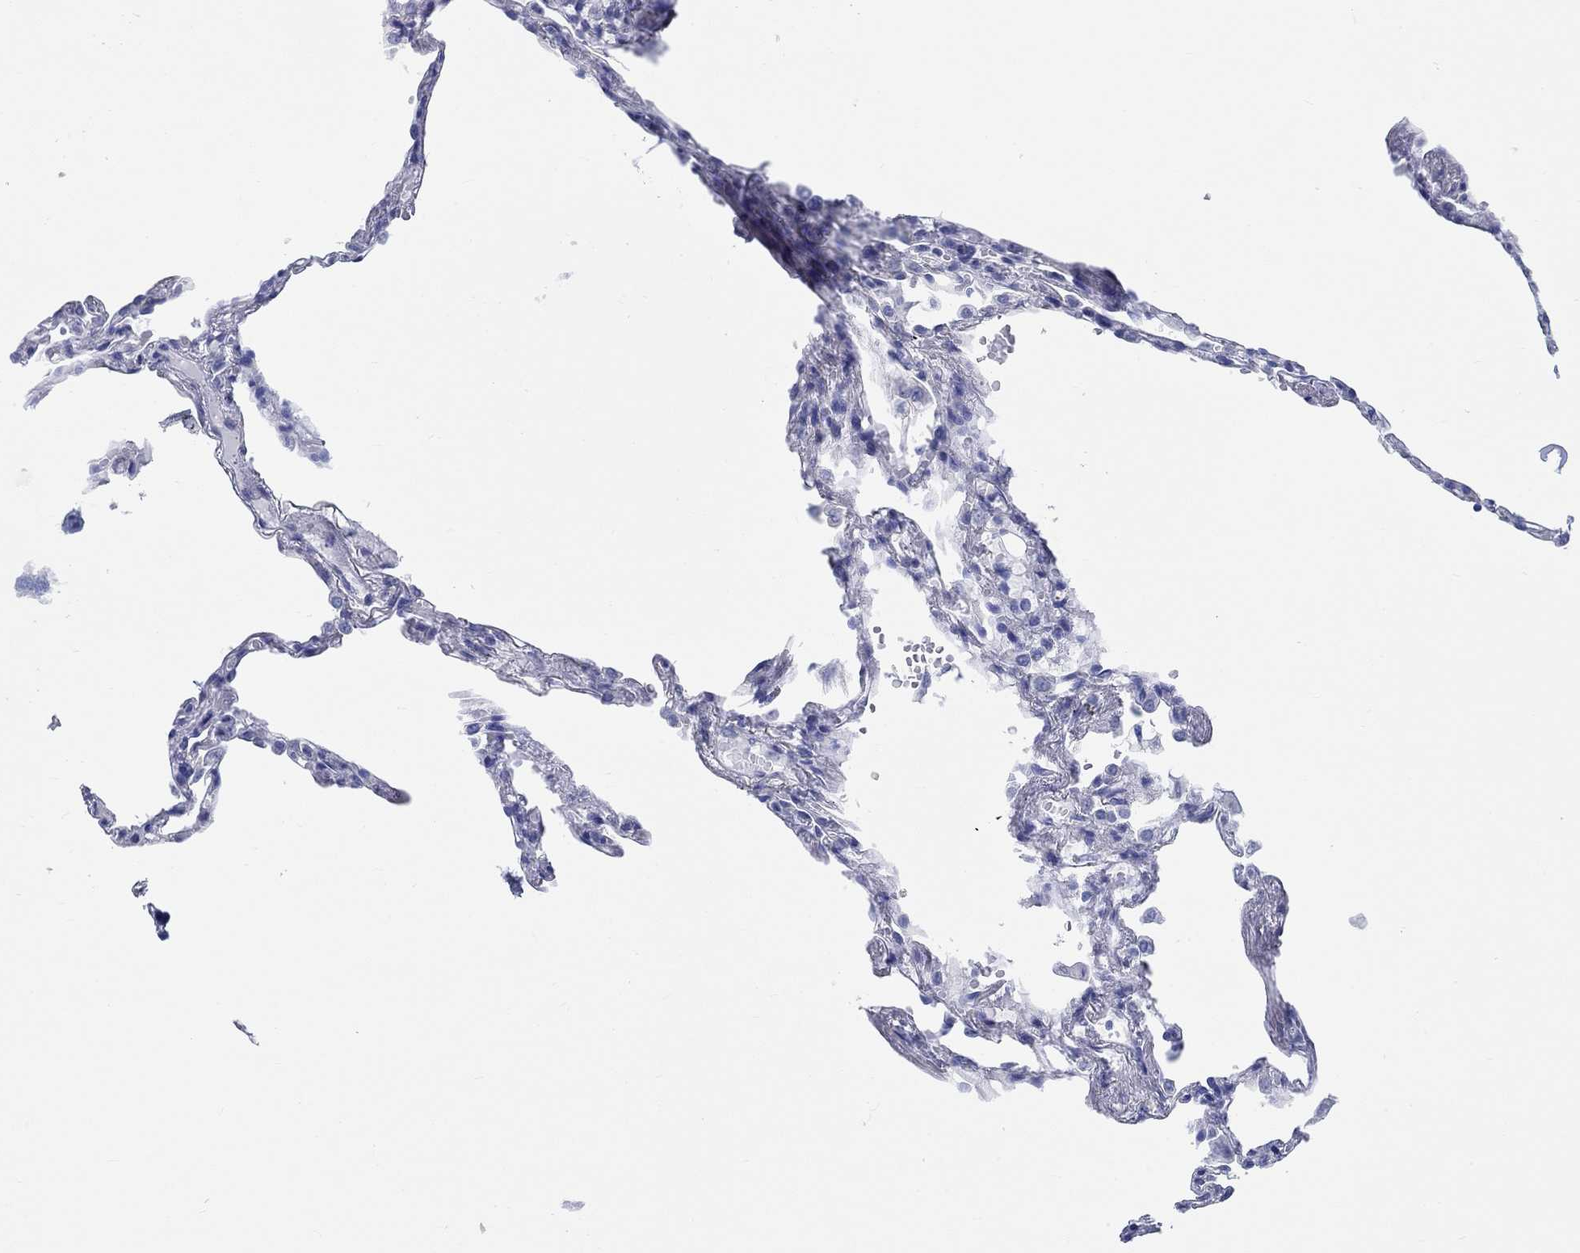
{"staining": {"intensity": "negative", "quantity": "none", "location": "none"}, "tissue": "lung", "cell_type": "Alveolar cells", "image_type": "normal", "snomed": [{"axis": "morphology", "description": "Normal tissue, NOS"}, {"axis": "topography", "description": "Lung"}], "caption": "This is an immunohistochemistry photomicrograph of benign lung. There is no expression in alveolar cells.", "gene": "RD3L", "patient": {"sex": "male", "age": 78}}